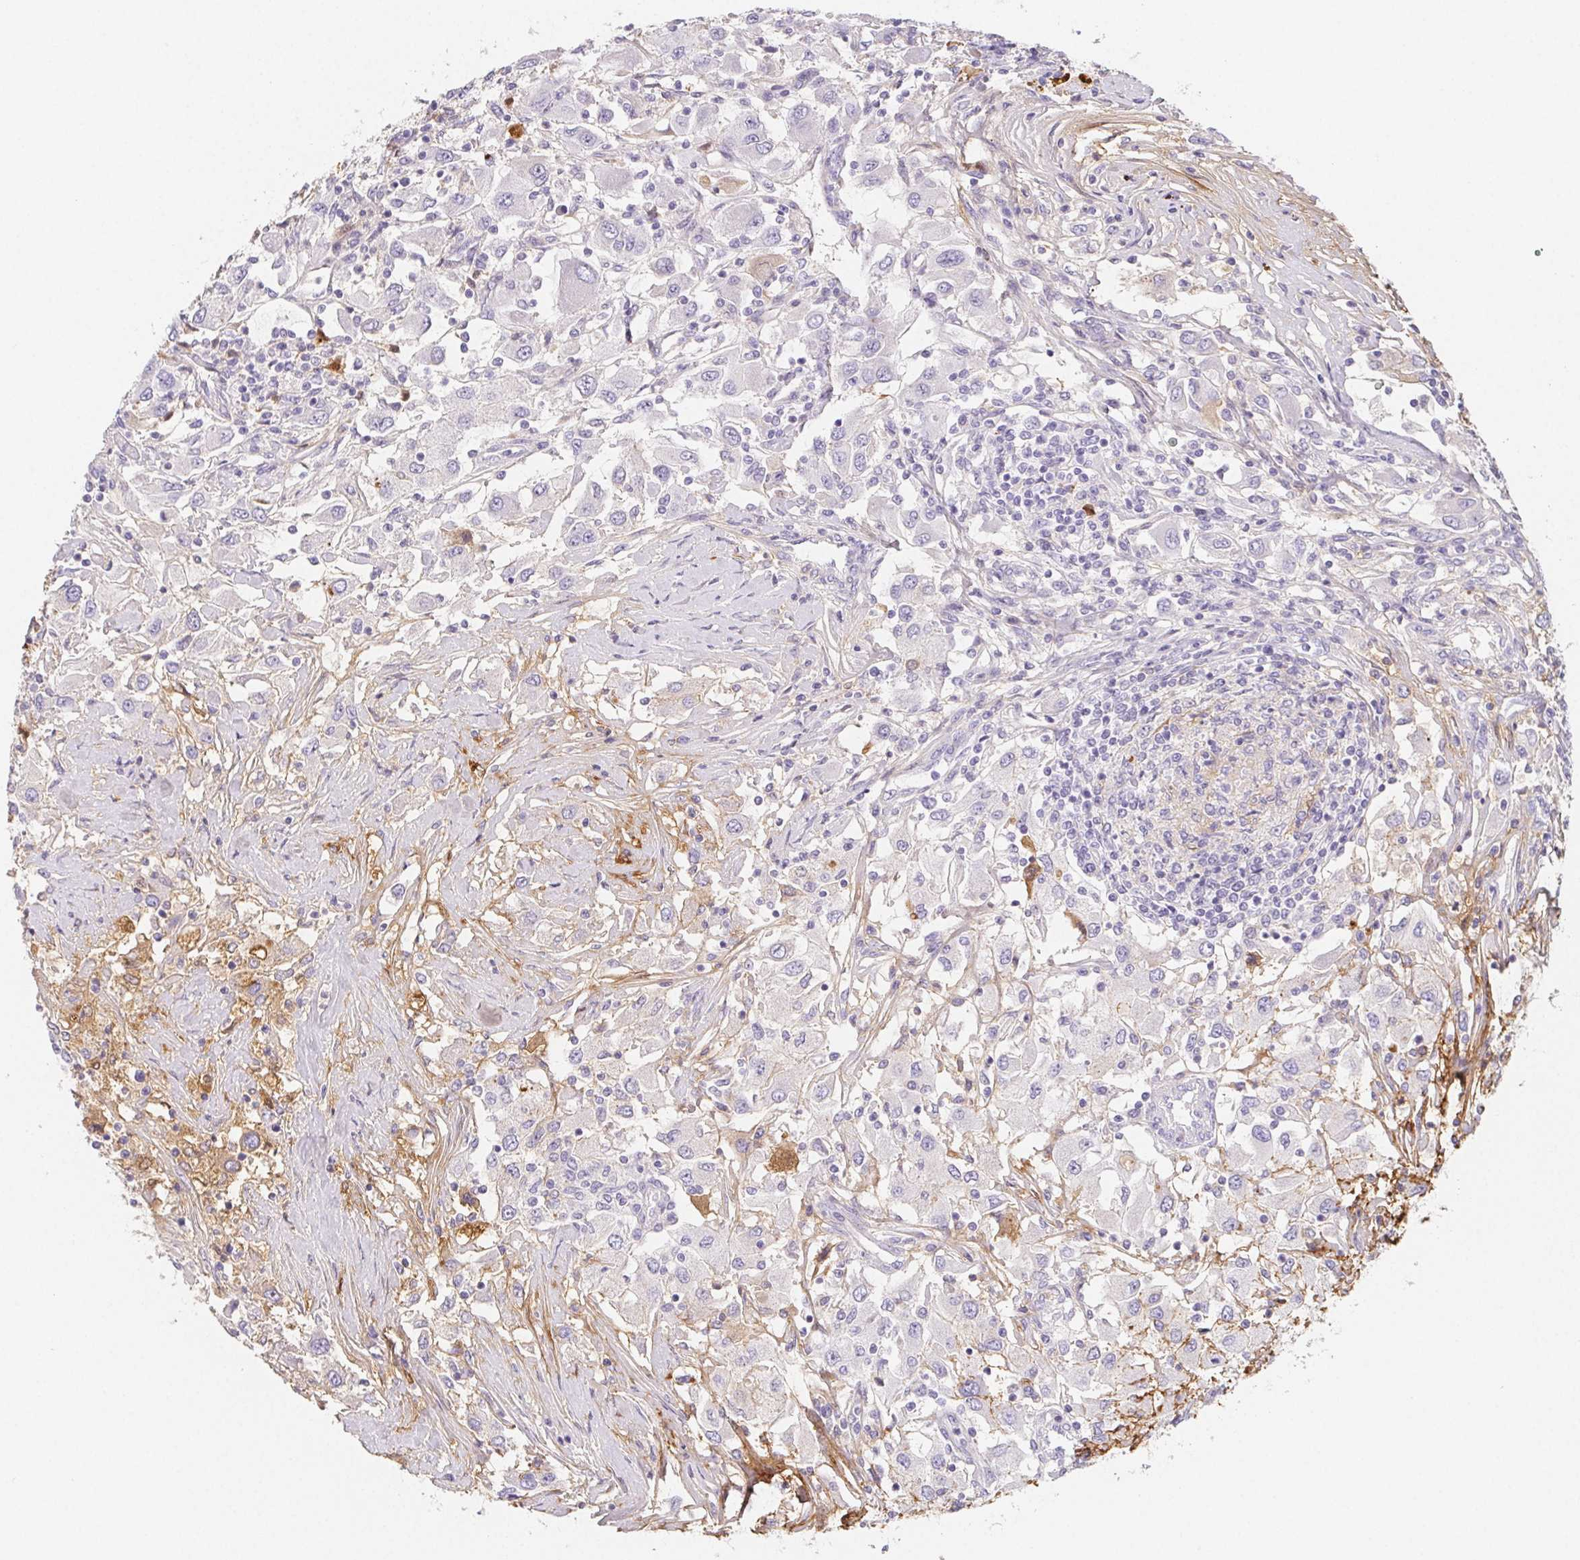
{"staining": {"intensity": "negative", "quantity": "none", "location": "none"}, "tissue": "renal cancer", "cell_type": "Tumor cells", "image_type": "cancer", "snomed": [{"axis": "morphology", "description": "Adenocarcinoma, NOS"}, {"axis": "topography", "description": "Kidney"}], "caption": "Adenocarcinoma (renal) was stained to show a protein in brown. There is no significant positivity in tumor cells.", "gene": "ITIH2", "patient": {"sex": "female", "age": 67}}